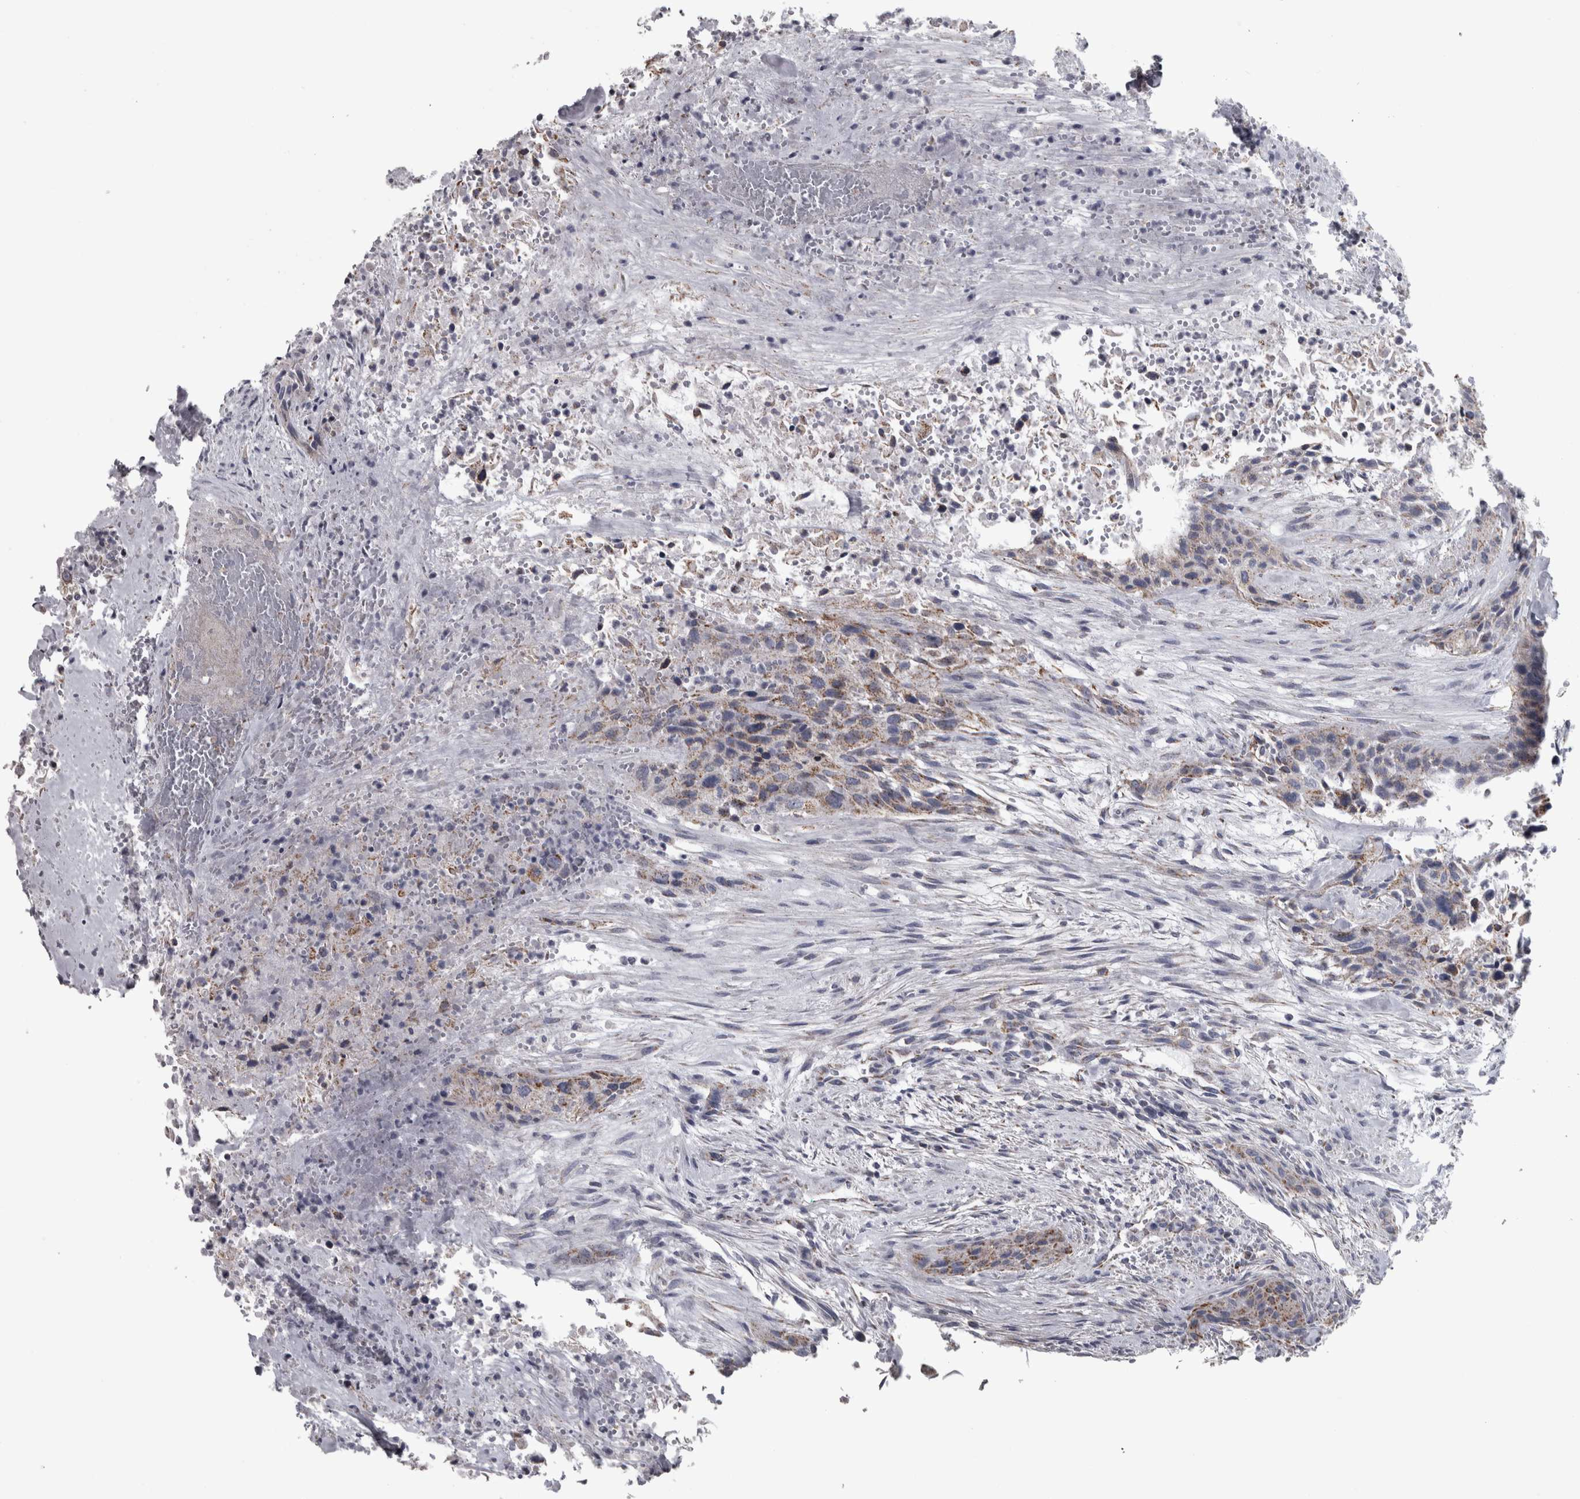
{"staining": {"intensity": "weak", "quantity": ">75%", "location": "cytoplasmic/membranous"}, "tissue": "urothelial cancer", "cell_type": "Tumor cells", "image_type": "cancer", "snomed": [{"axis": "morphology", "description": "Urothelial carcinoma, High grade"}, {"axis": "topography", "description": "Urinary bladder"}], "caption": "DAB immunohistochemical staining of urothelial cancer shows weak cytoplasmic/membranous protein staining in approximately >75% of tumor cells. Using DAB (3,3'-diaminobenzidine) (brown) and hematoxylin (blue) stains, captured at high magnification using brightfield microscopy.", "gene": "DBT", "patient": {"sex": "male", "age": 35}}